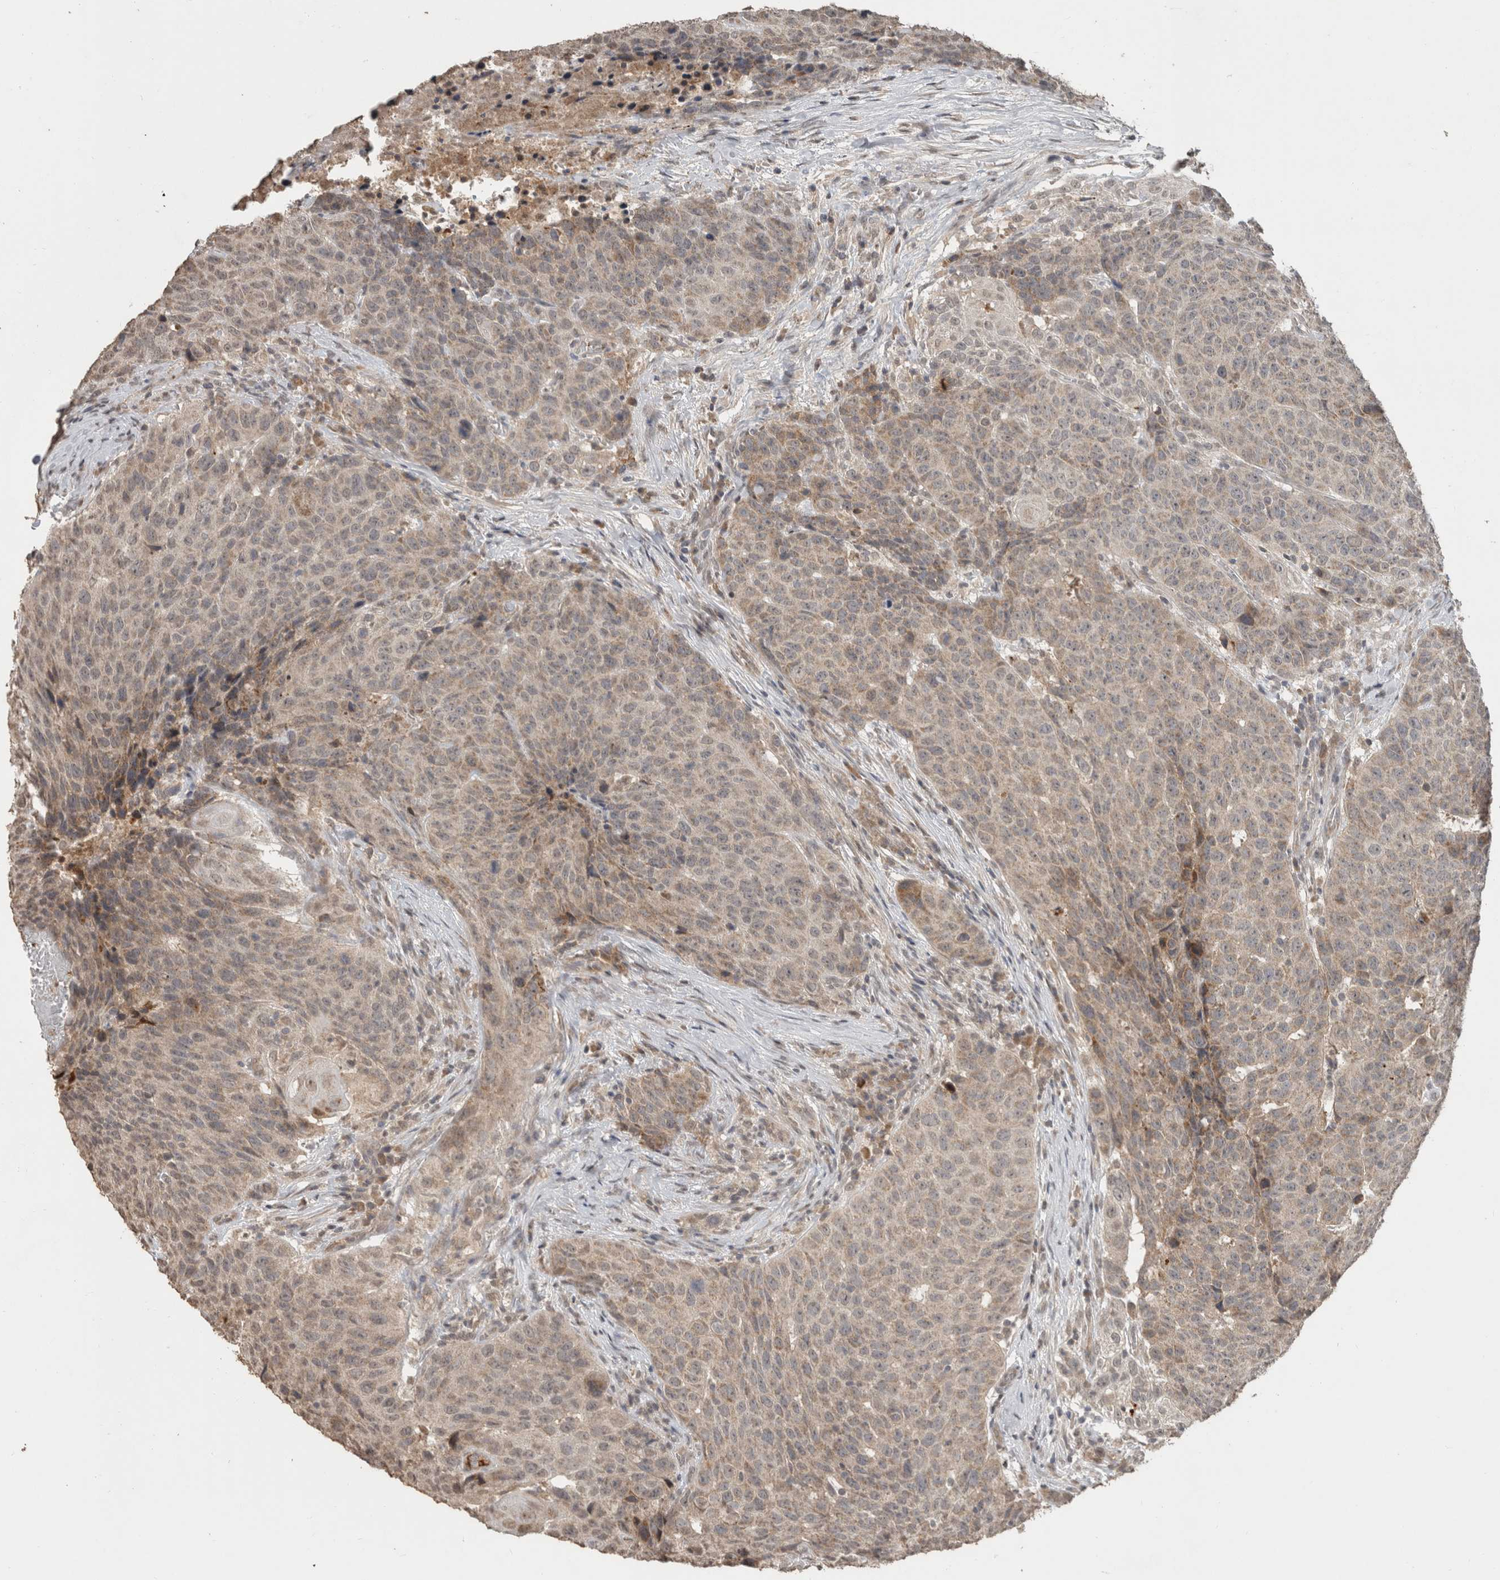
{"staining": {"intensity": "weak", "quantity": "25%-75%", "location": "cytoplasmic/membranous"}, "tissue": "head and neck cancer", "cell_type": "Tumor cells", "image_type": "cancer", "snomed": [{"axis": "morphology", "description": "Squamous cell carcinoma, NOS"}, {"axis": "topography", "description": "Head-Neck"}], "caption": "Squamous cell carcinoma (head and neck) stained with a protein marker displays weak staining in tumor cells.", "gene": "FAM3A", "patient": {"sex": "male", "age": 66}}